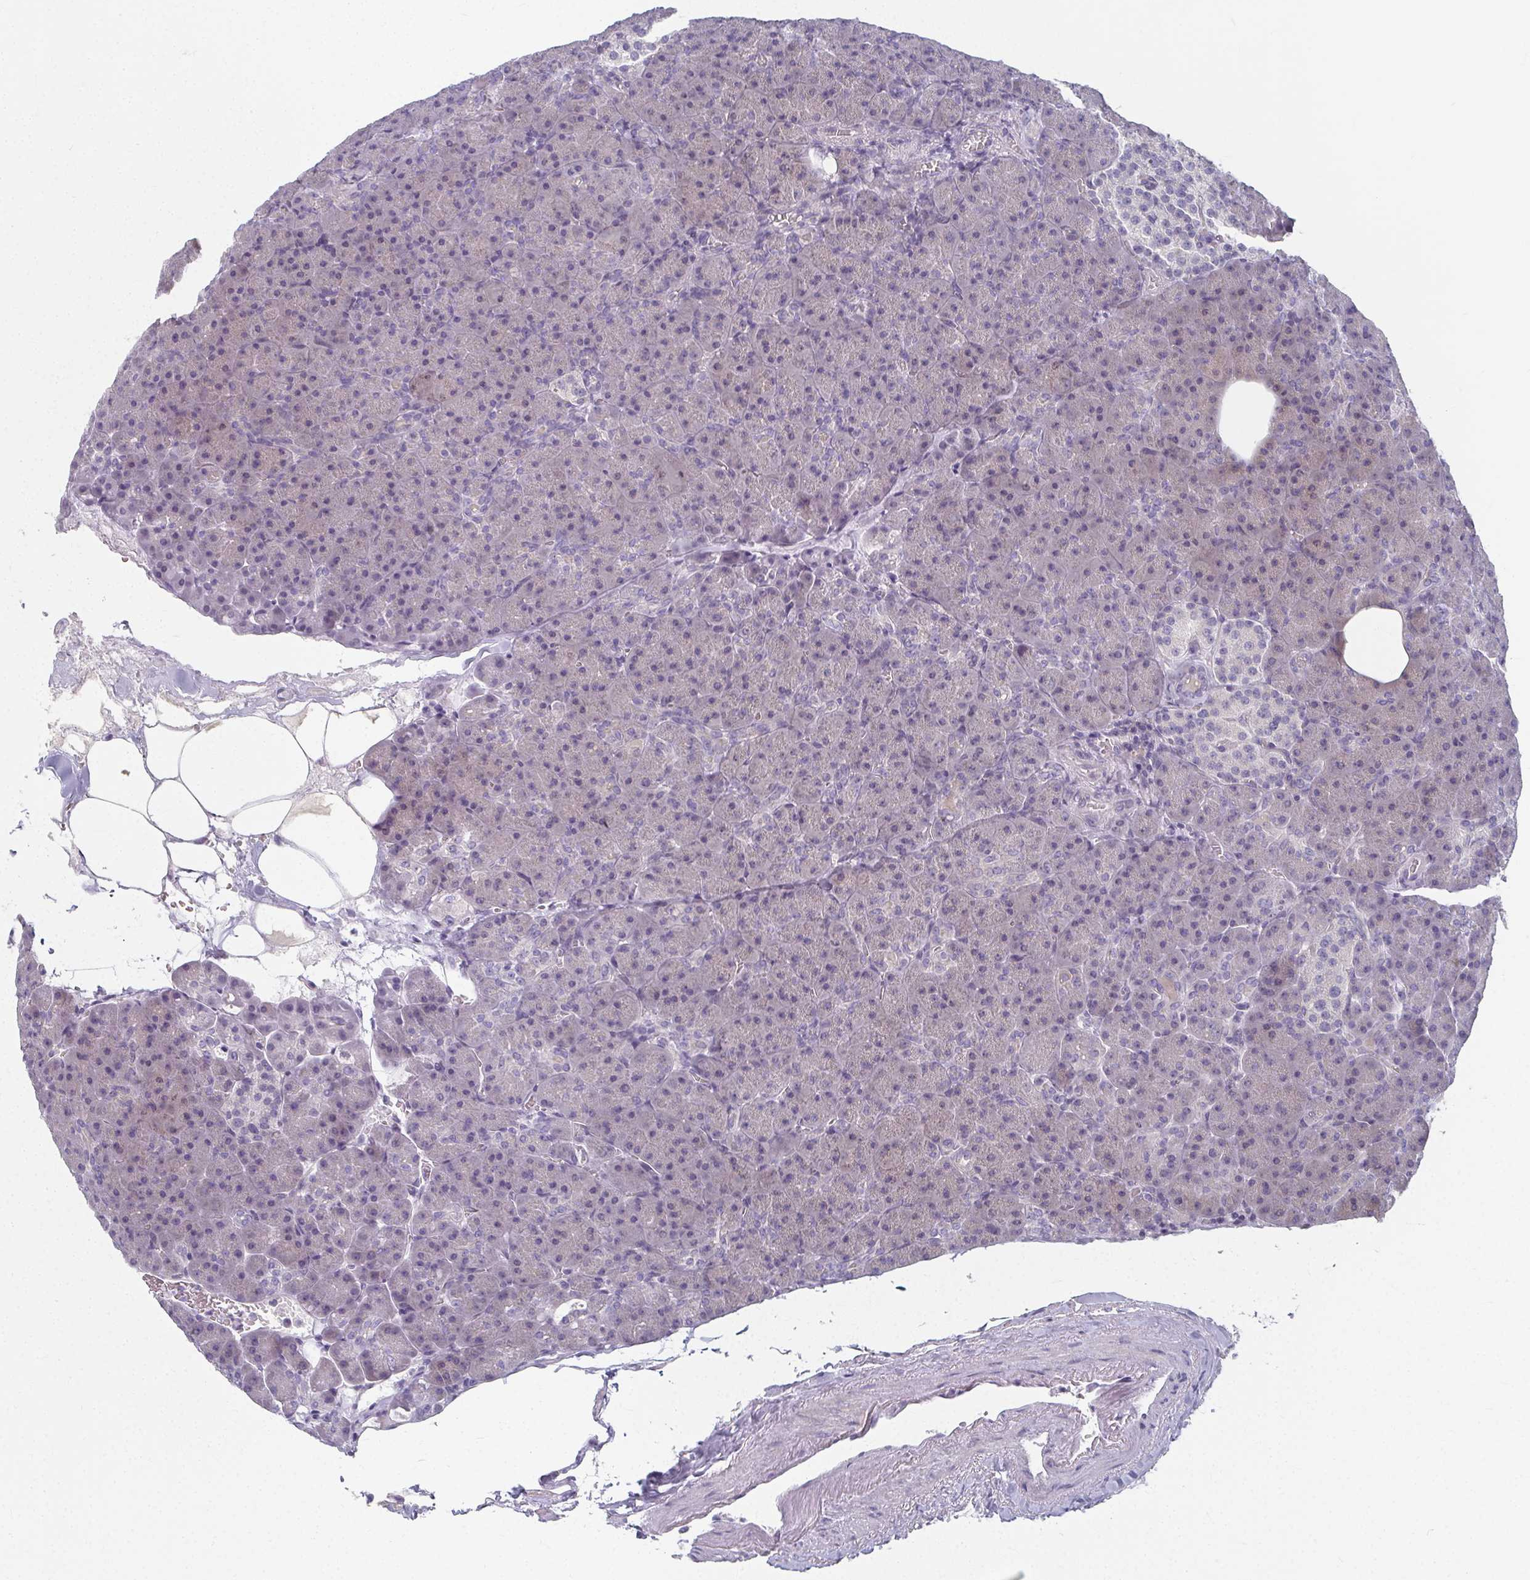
{"staining": {"intensity": "negative", "quantity": "none", "location": "none"}, "tissue": "pancreas", "cell_type": "Exocrine glandular cells", "image_type": "normal", "snomed": [{"axis": "morphology", "description": "Normal tissue, NOS"}, {"axis": "topography", "description": "Pancreas"}], "caption": "Protein analysis of unremarkable pancreas demonstrates no significant staining in exocrine glandular cells. The staining was performed using DAB (3,3'-diaminobenzidine) to visualize the protein expression in brown, while the nuclei were stained in blue with hematoxylin (Magnification: 20x).", "gene": "CAMKV", "patient": {"sex": "female", "age": 74}}